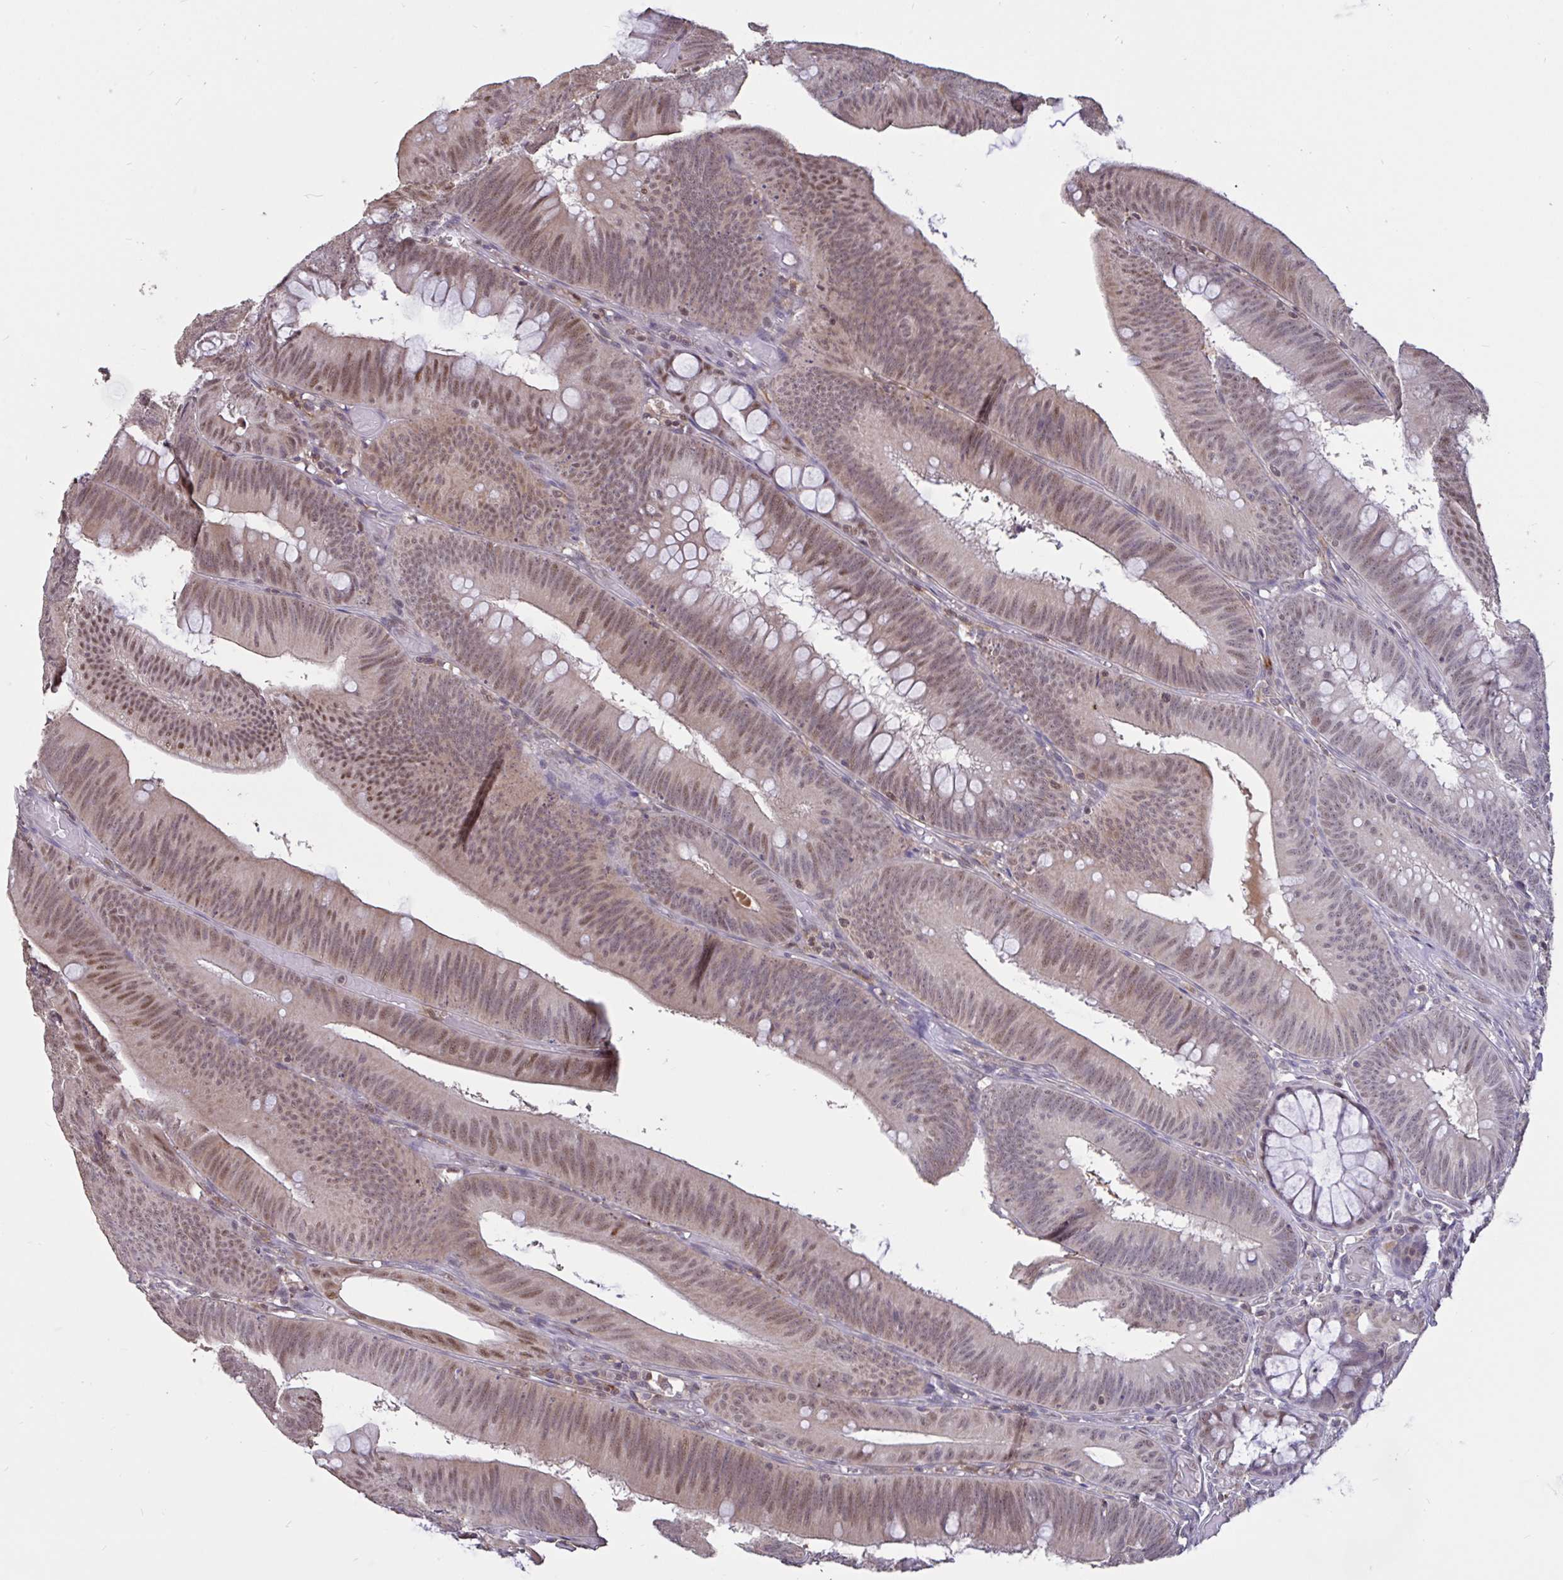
{"staining": {"intensity": "weak", "quantity": ">75%", "location": "cytoplasmic/membranous,nuclear"}, "tissue": "colorectal cancer", "cell_type": "Tumor cells", "image_type": "cancer", "snomed": [{"axis": "morphology", "description": "Adenocarcinoma, NOS"}, {"axis": "topography", "description": "Colon"}], "caption": "Protein analysis of colorectal cancer tissue shows weak cytoplasmic/membranous and nuclear positivity in about >75% of tumor cells.", "gene": "DDX39A", "patient": {"sex": "male", "age": 84}}